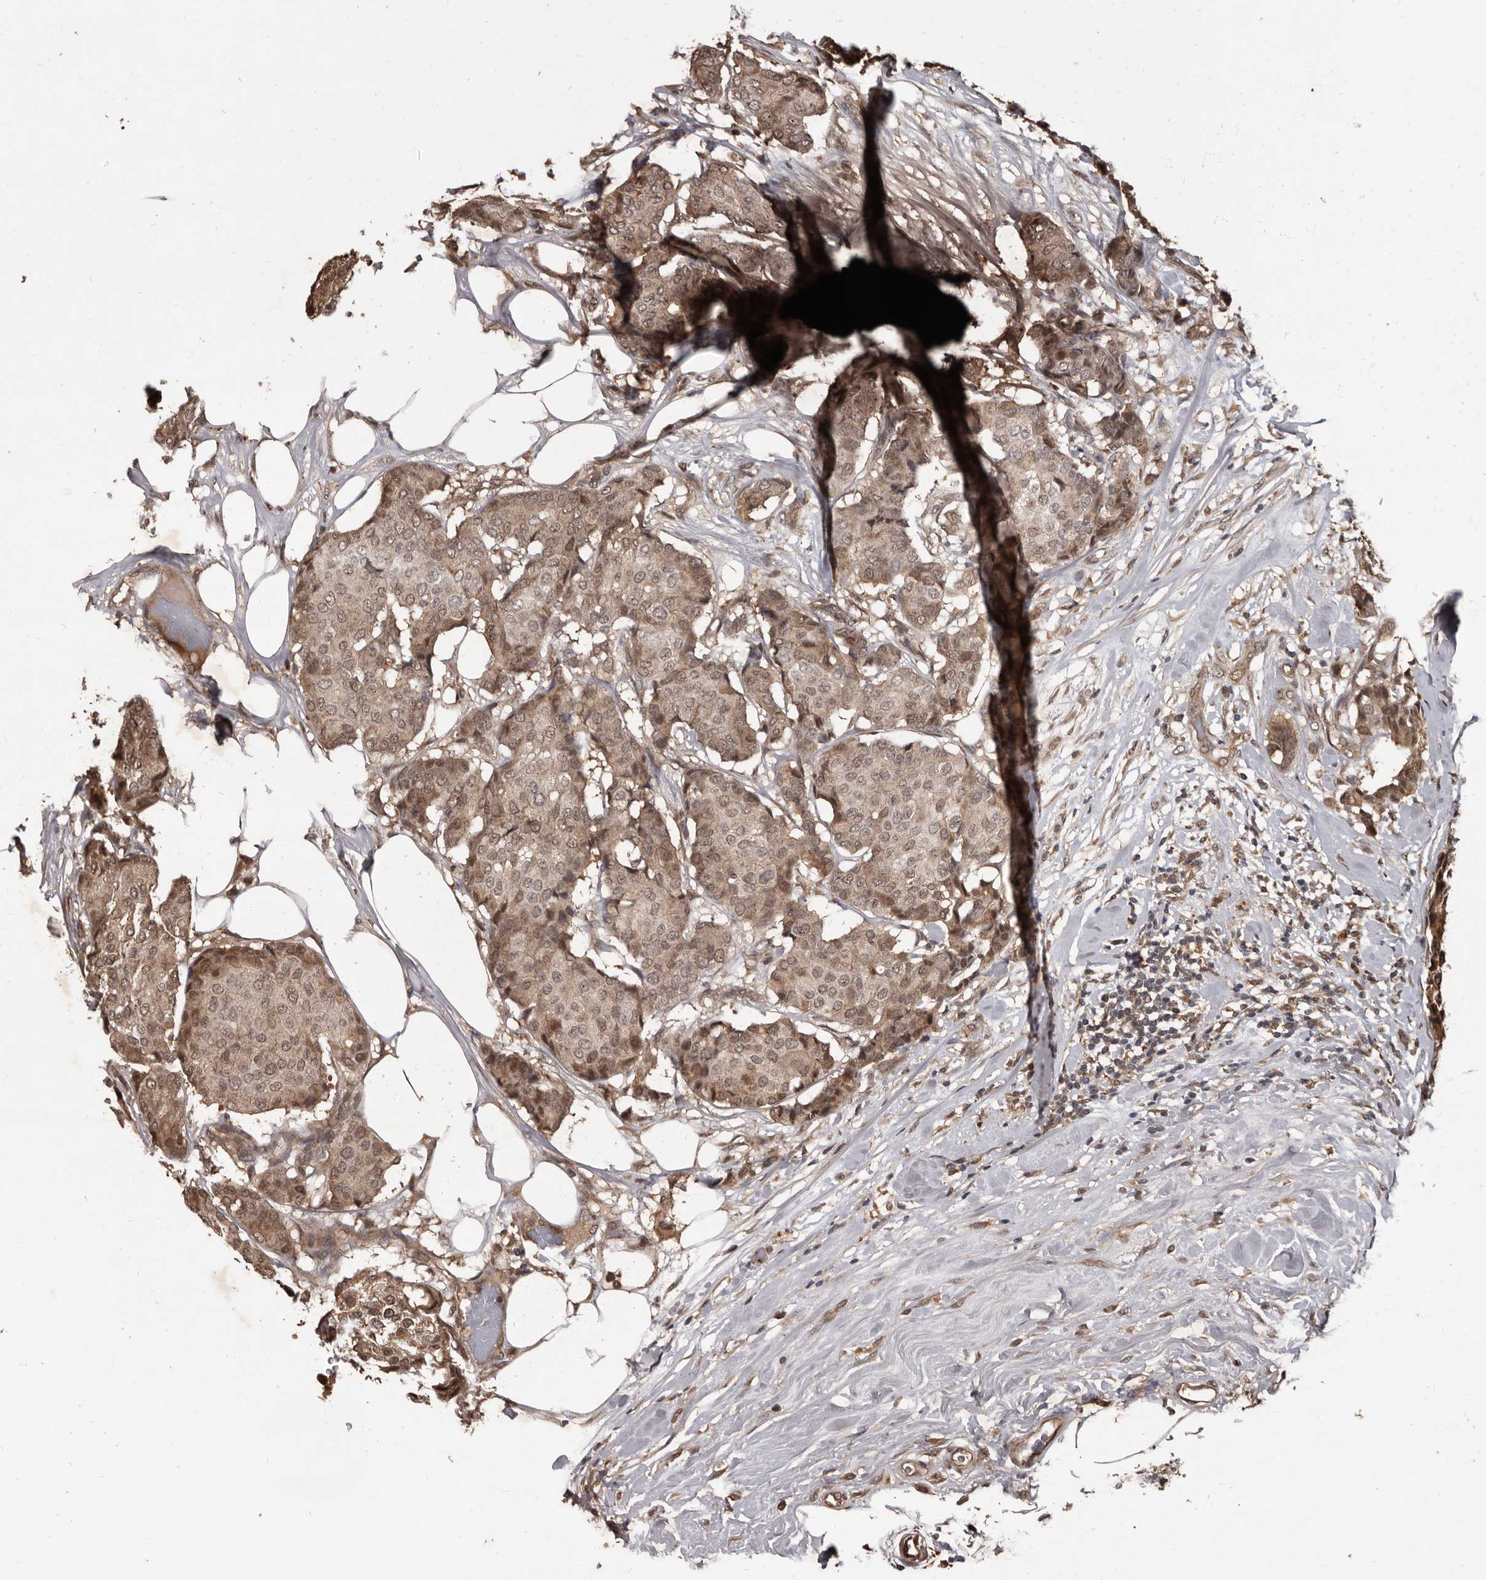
{"staining": {"intensity": "weak", "quantity": ">75%", "location": "cytoplasmic/membranous,nuclear"}, "tissue": "breast cancer", "cell_type": "Tumor cells", "image_type": "cancer", "snomed": [{"axis": "morphology", "description": "Duct carcinoma"}, {"axis": "topography", "description": "Breast"}], "caption": "Tumor cells reveal low levels of weak cytoplasmic/membranous and nuclear staining in approximately >75% of cells in human breast invasive ductal carcinoma. (Brightfield microscopy of DAB IHC at high magnification).", "gene": "AHR", "patient": {"sex": "female", "age": 75}}